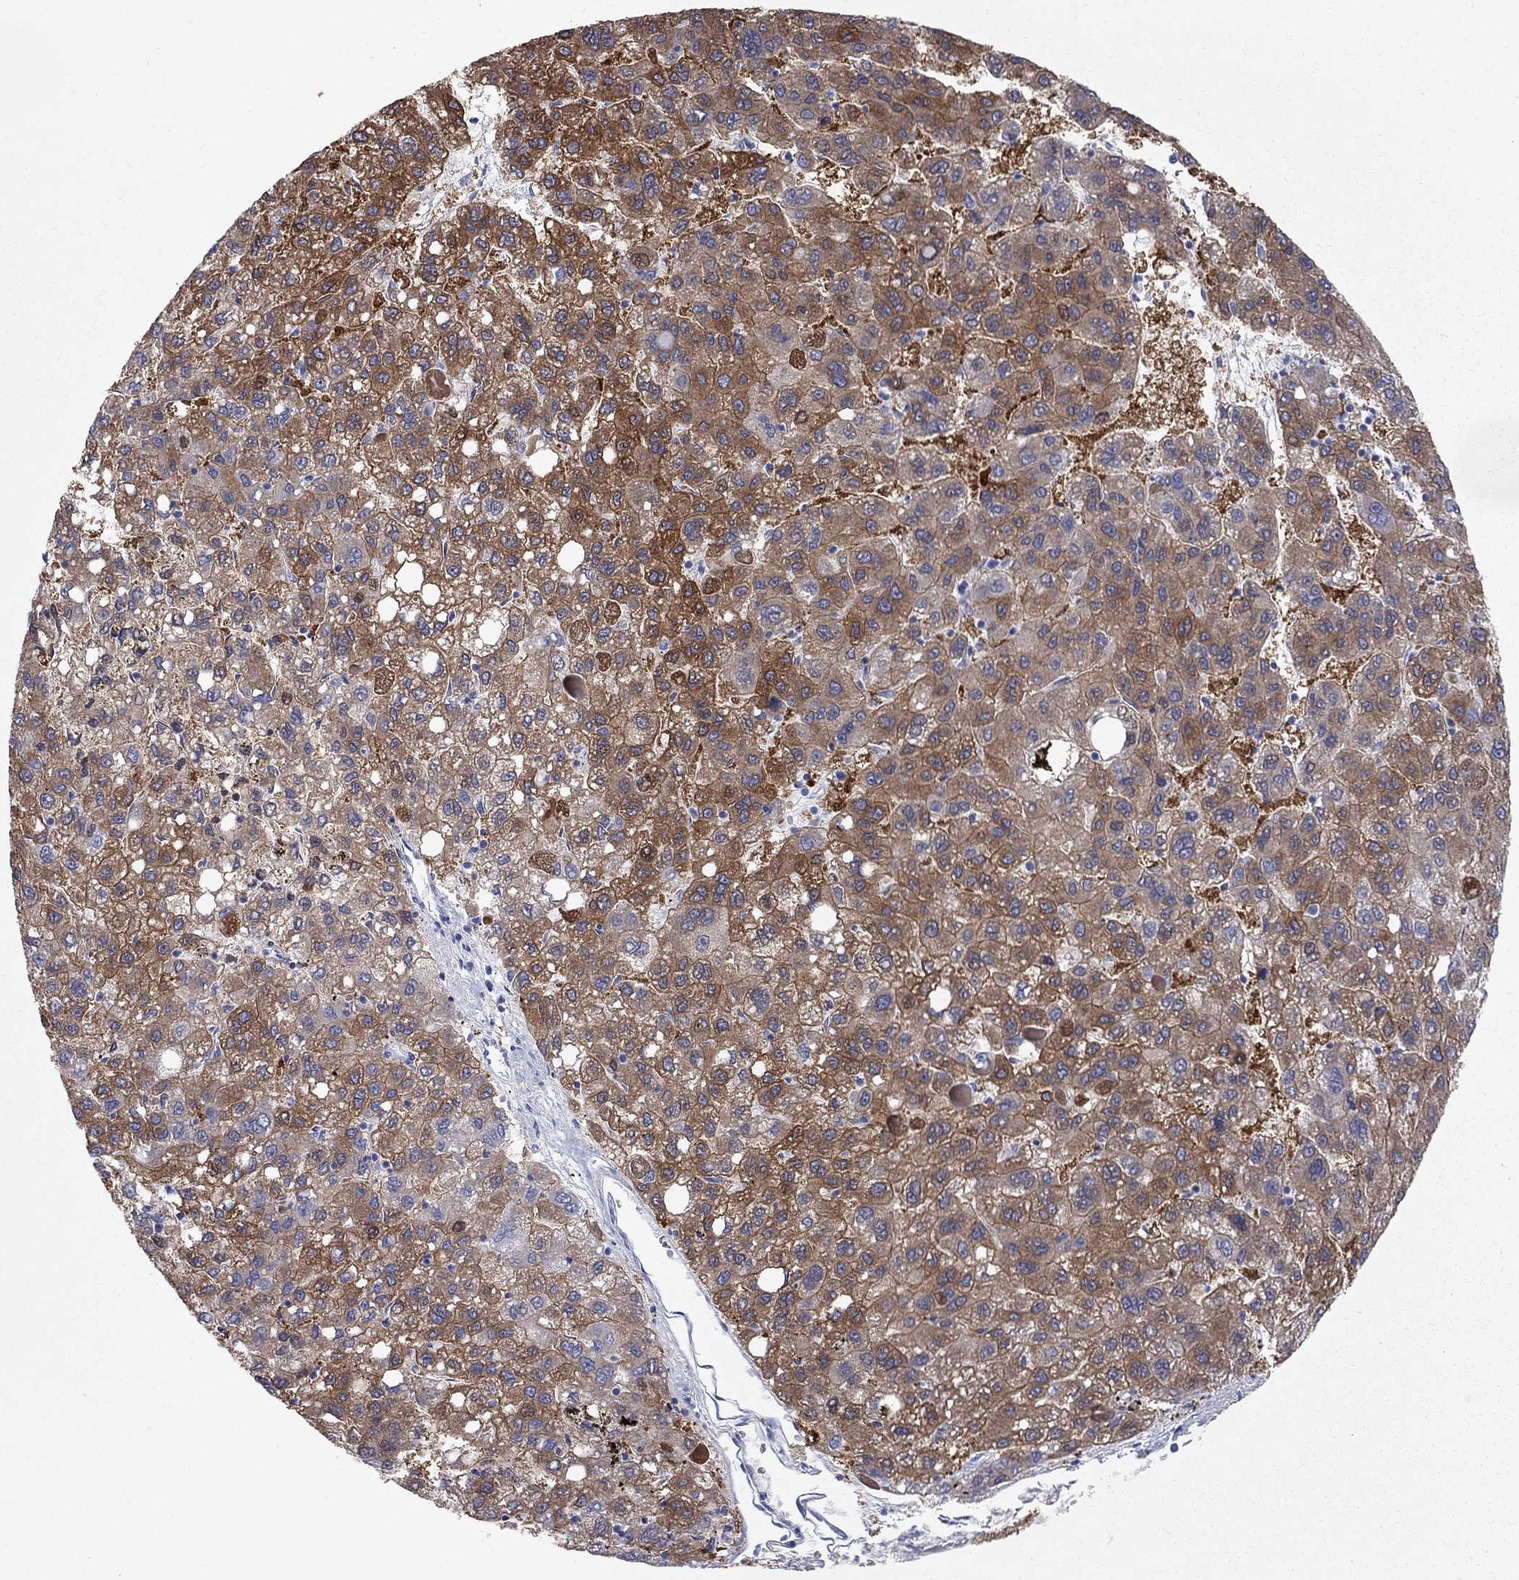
{"staining": {"intensity": "strong", "quantity": "25%-75%", "location": "cytoplasmic/membranous"}, "tissue": "liver cancer", "cell_type": "Tumor cells", "image_type": "cancer", "snomed": [{"axis": "morphology", "description": "Carcinoma, Hepatocellular, NOS"}, {"axis": "topography", "description": "Liver"}], "caption": "The micrograph reveals immunohistochemical staining of hepatocellular carcinoma (liver). There is strong cytoplasmic/membranous positivity is appreciated in approximately 25%-75% of tumor cells.", "gene": "AOX1", "patient": {"sex": "female", "age": 82}}